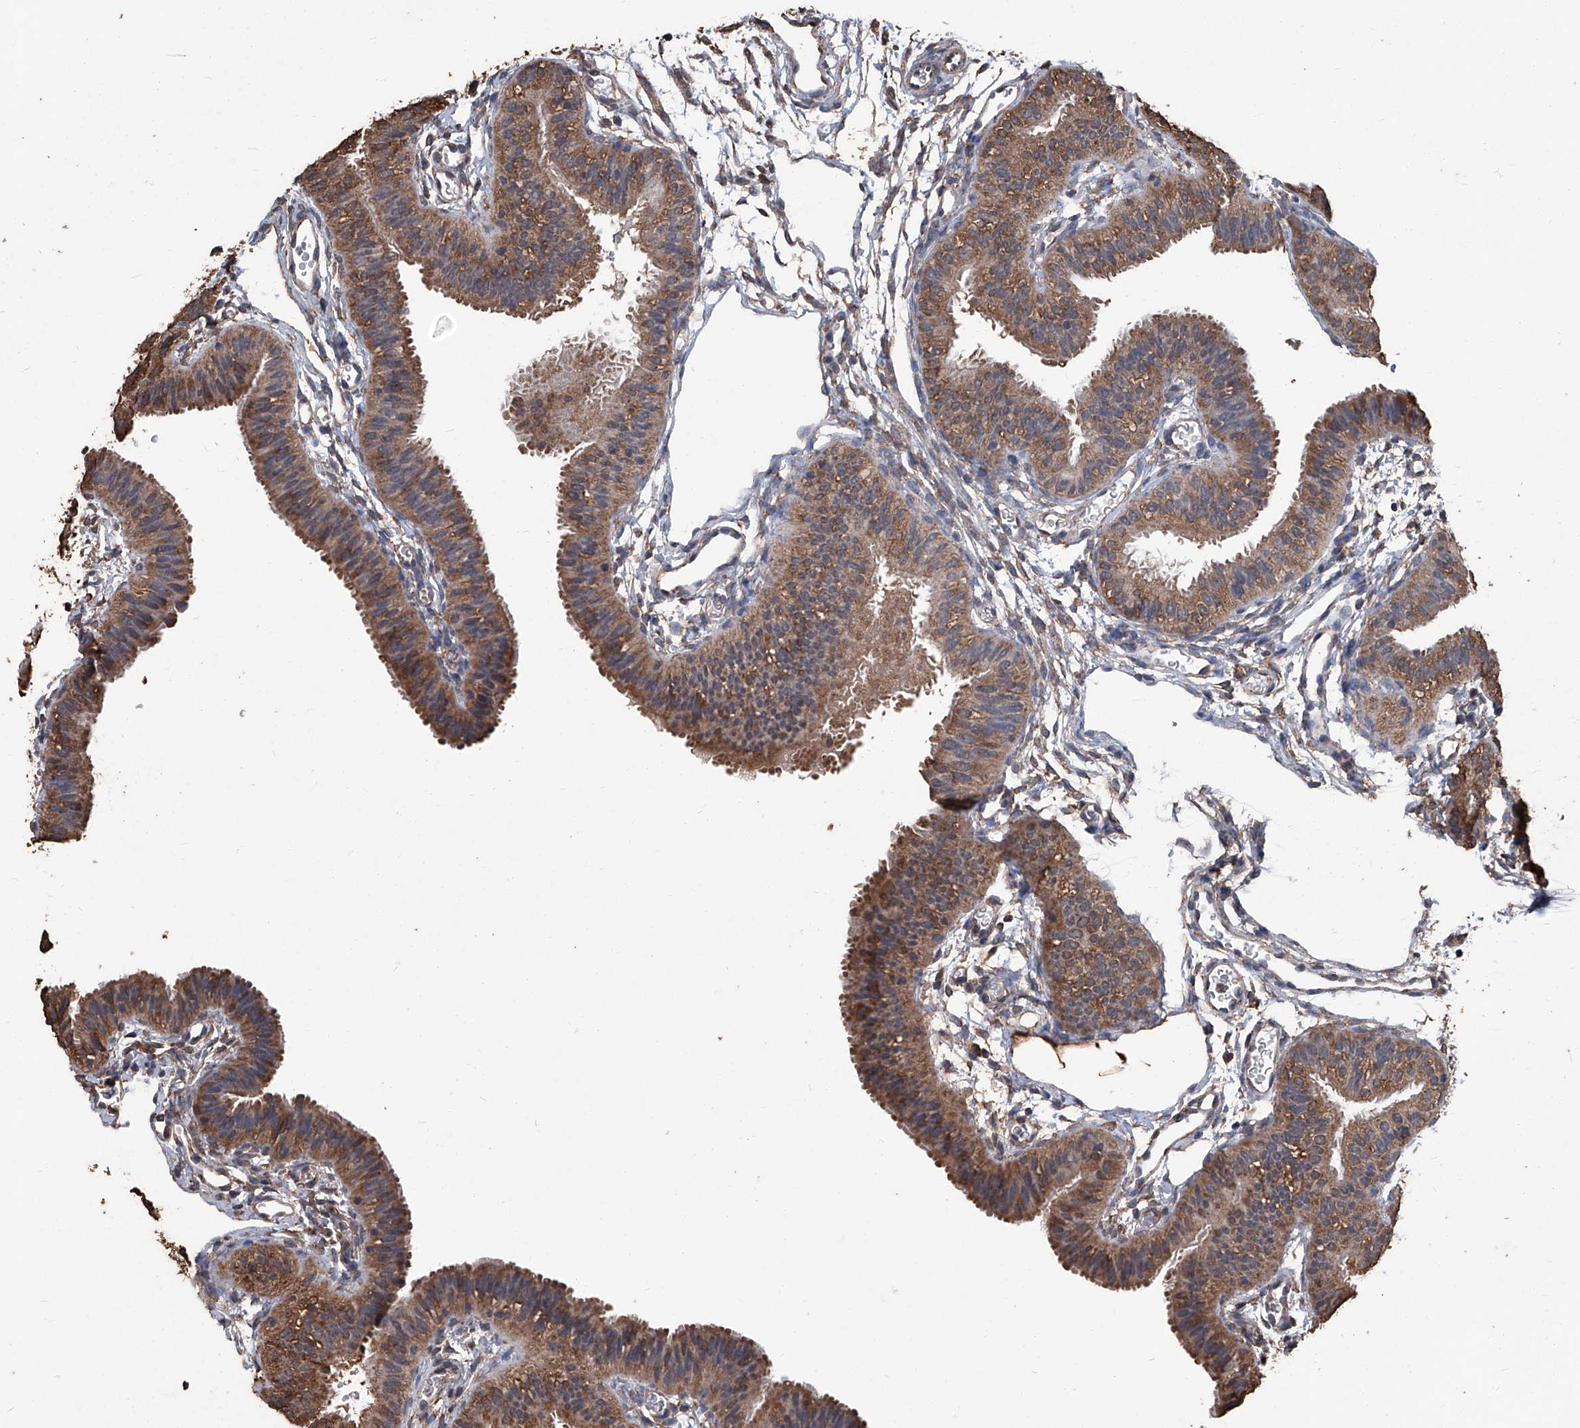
{"staining": {"intensity": "moderate", "quantity": ">75%", "location": "cytoplasmic/membranous"}, "tissue": "fallopian tube", "cell_type": "Glandular cells", "image_type": "normal", "snomed": [{"axis": "morphology", "description": "Normal tissue, NOS"}, {"axis": "topography", "description": "Fallopian tube"}], "caption": "IHC of normal human fallopian tube exhibits medium levels of moderate cytoplasmic/membranous staining in approximately >75% of glandular cells. Immunohistochemistry stains the protein in brown and the nuclei are stained blue.", "gene": "STARD7", "patient": {"sex": "female", "age": 35}}